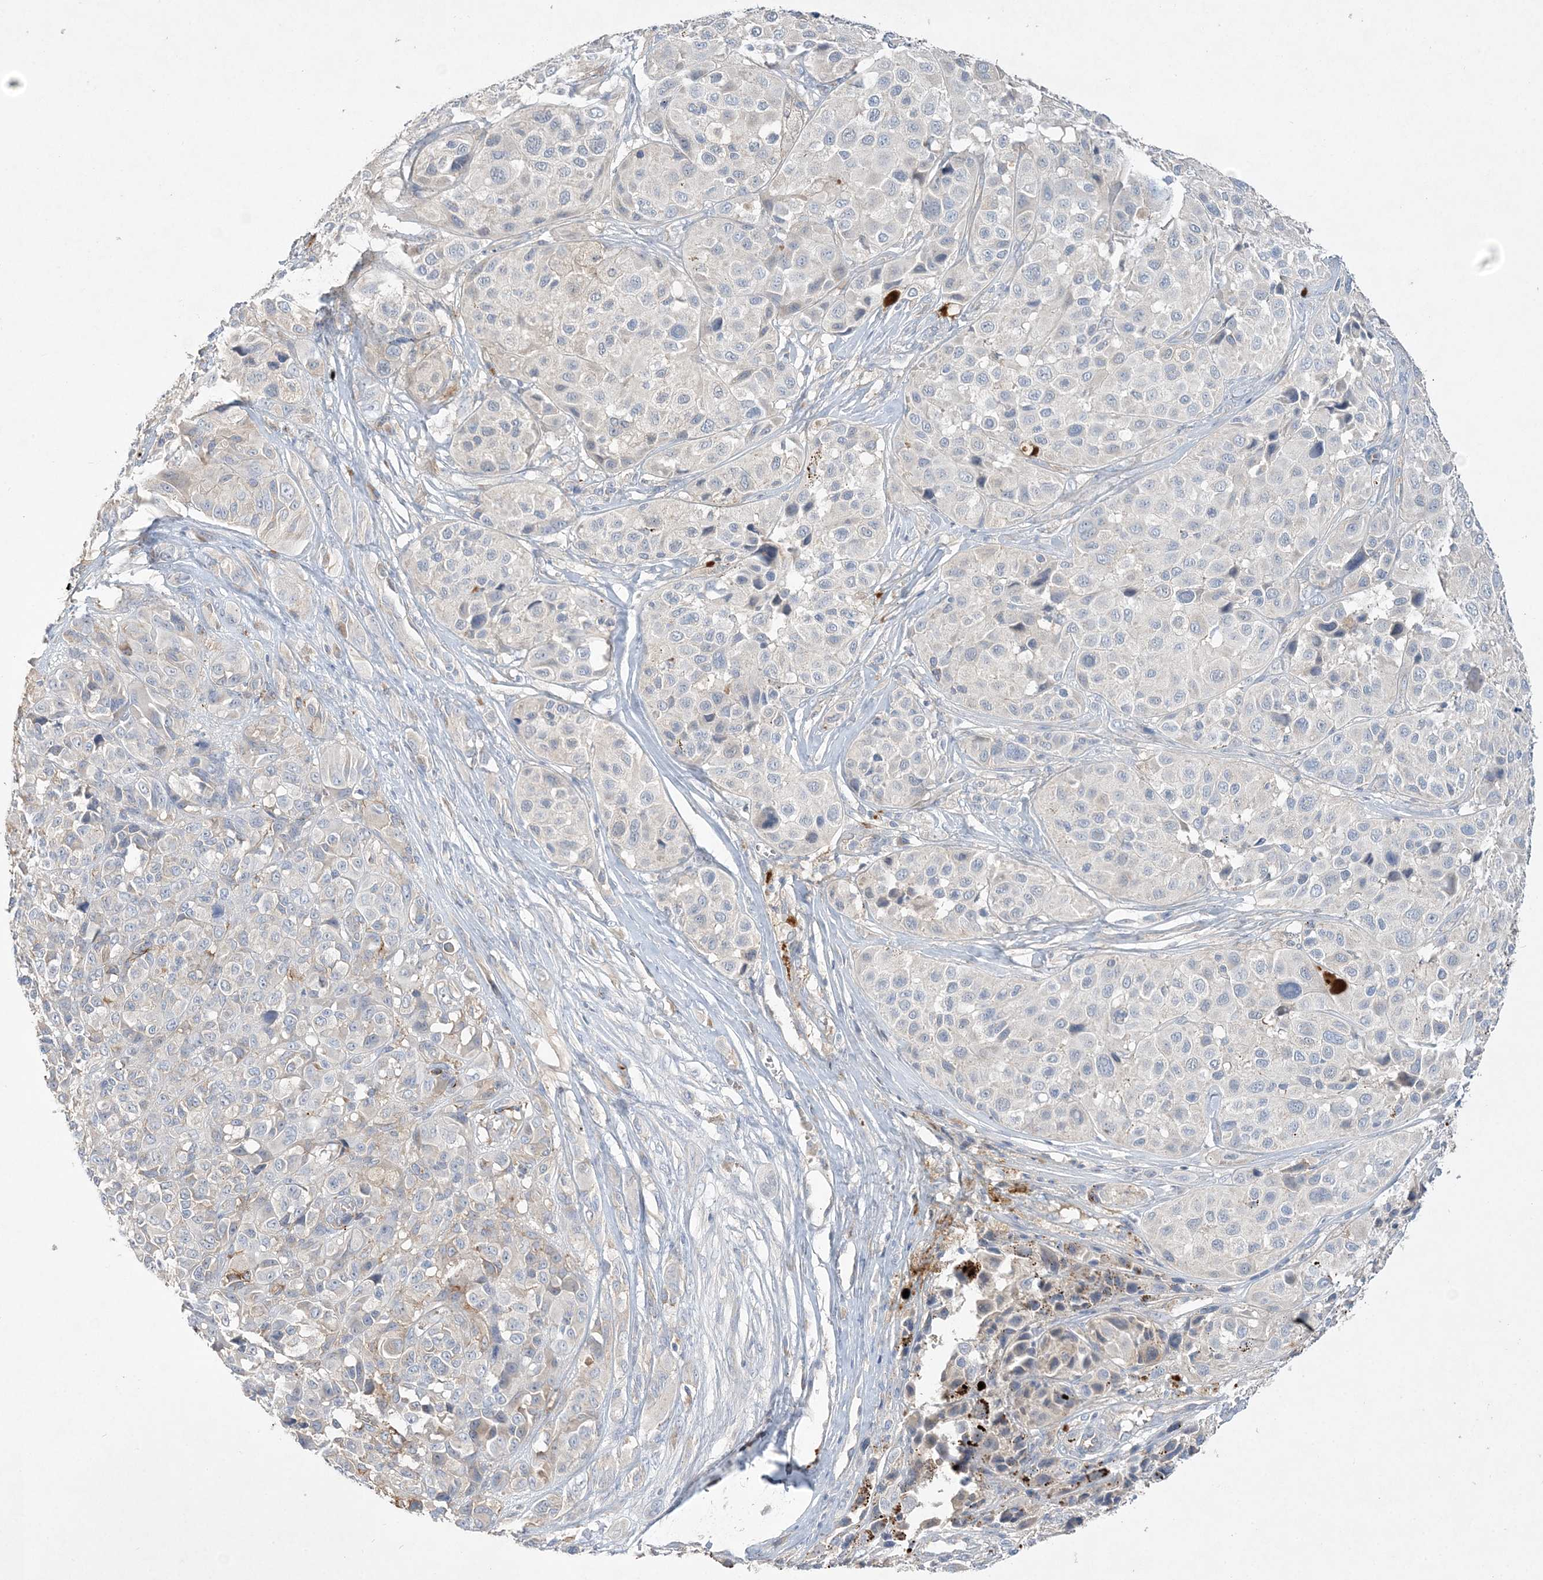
{"staining": {"intensity": "negative", "quantity": "none", "location": "none"}, "tissue": "melanoma", "cell_type": "Tumor cells", "image_type": "cancer", "snomed": [{"axis": "morphology", "description": "Malignant melanoma, NOS"}, {"axis": "topography", "description": "Skin of trunk"}], "caption": "This is an immunohistochemistry (IHC) image of melanoma. There is no staining in tumor cells.", "gene": "ADCK2", "patient": {"sex": "male", "age": 71}}